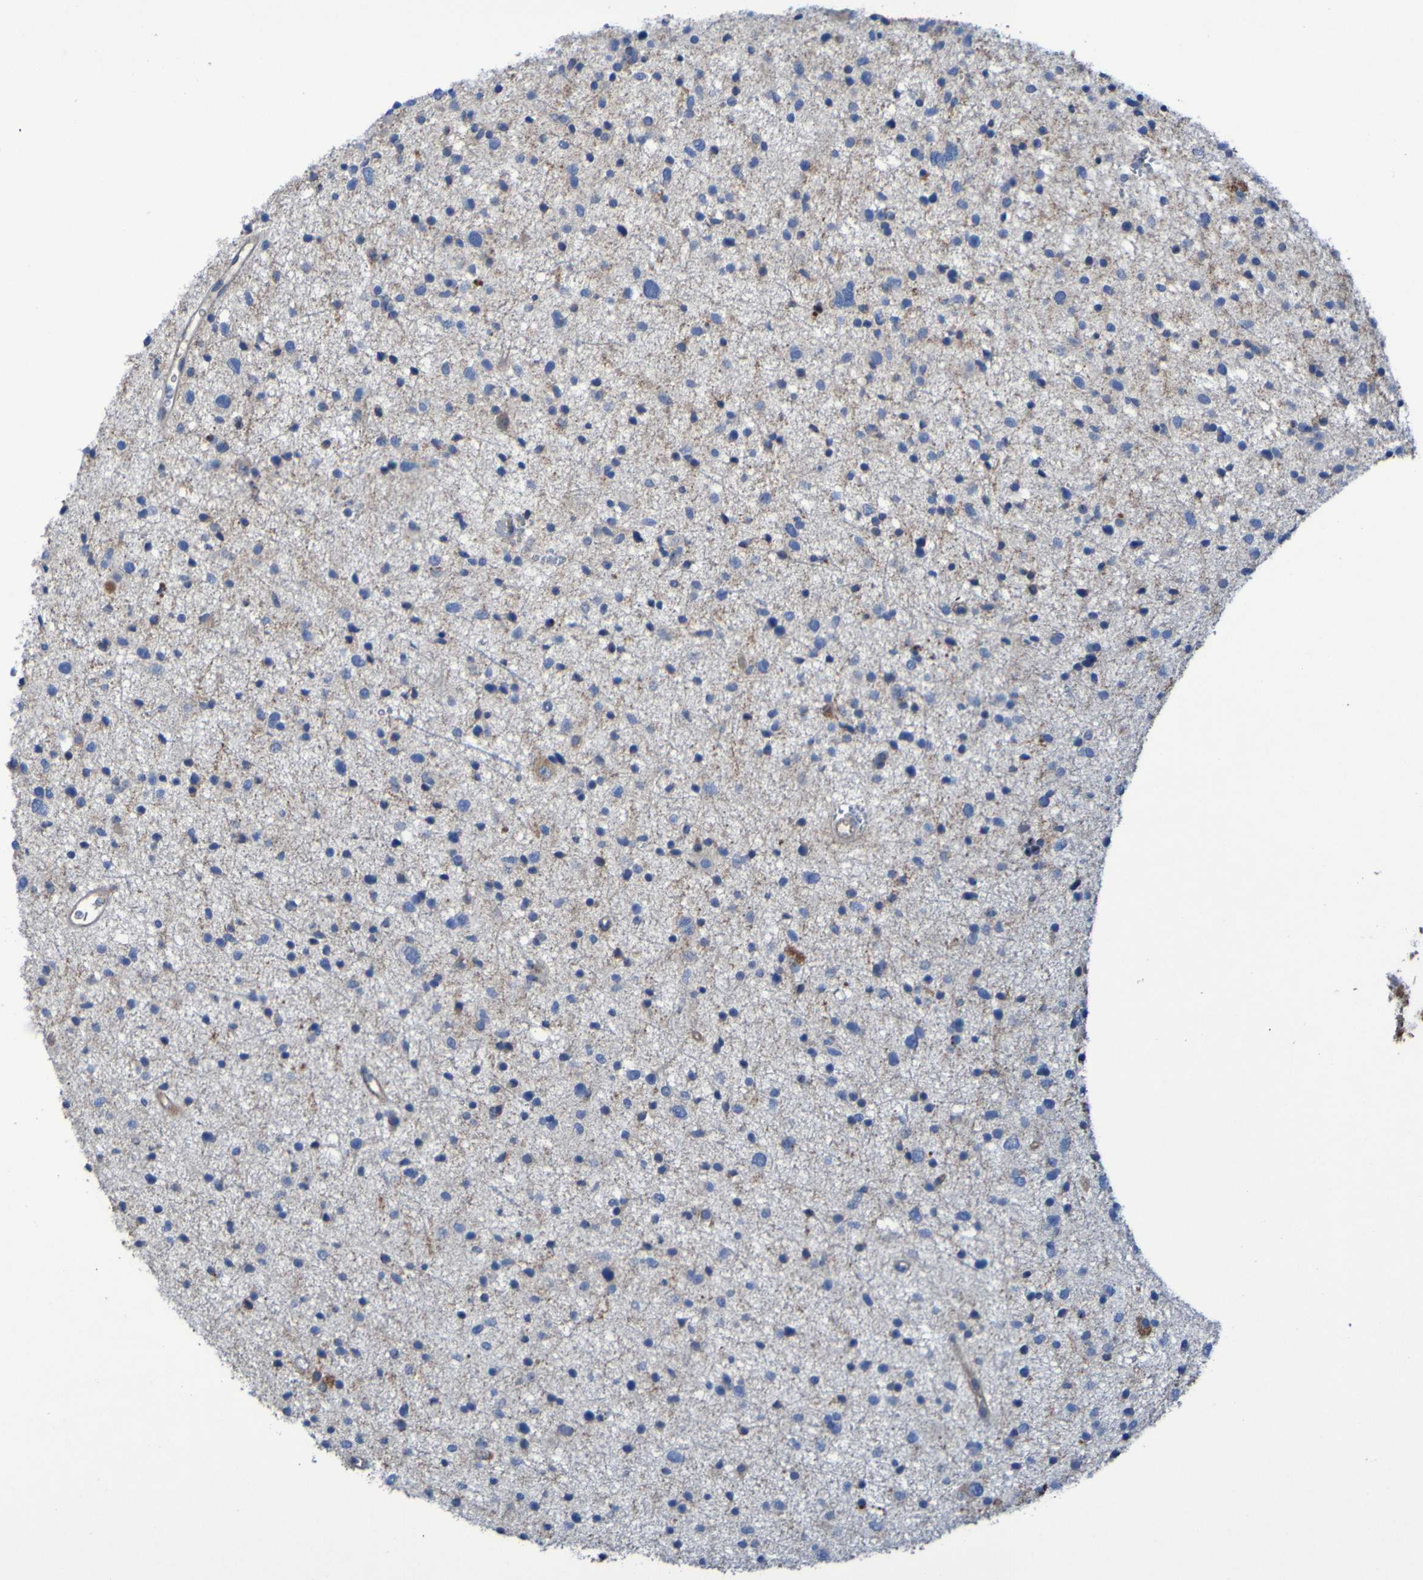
{"staining": {"intensity": "moderate", "quantity": "<25%", "location": "cytoplasmic/membranous"}, "tissue": "glioma", "cell_type": "Tumor cells", "image_type": "cancer", "snomed": [{"axis": "morphology", "description": "Glioma, malignant, Low grade"}, {"axis": "topography", "description": "Brain"}], "caption": "Immunohistochemistry (IHC) staining of glioma, which reveals low levels of moderate cytoplasmic/membranous expression in approximately <25% of tumor cells indicating moderate cytoplasmic/membranous protein positivity. The staining was performed using DAB (3,3'-diaminobenzidine) (brown) for protein detection and nuclei were counterstained in hematoxylin (blue).", "gene": "ARHGEF16", "patient": {"sex": "female", "age": 37}}